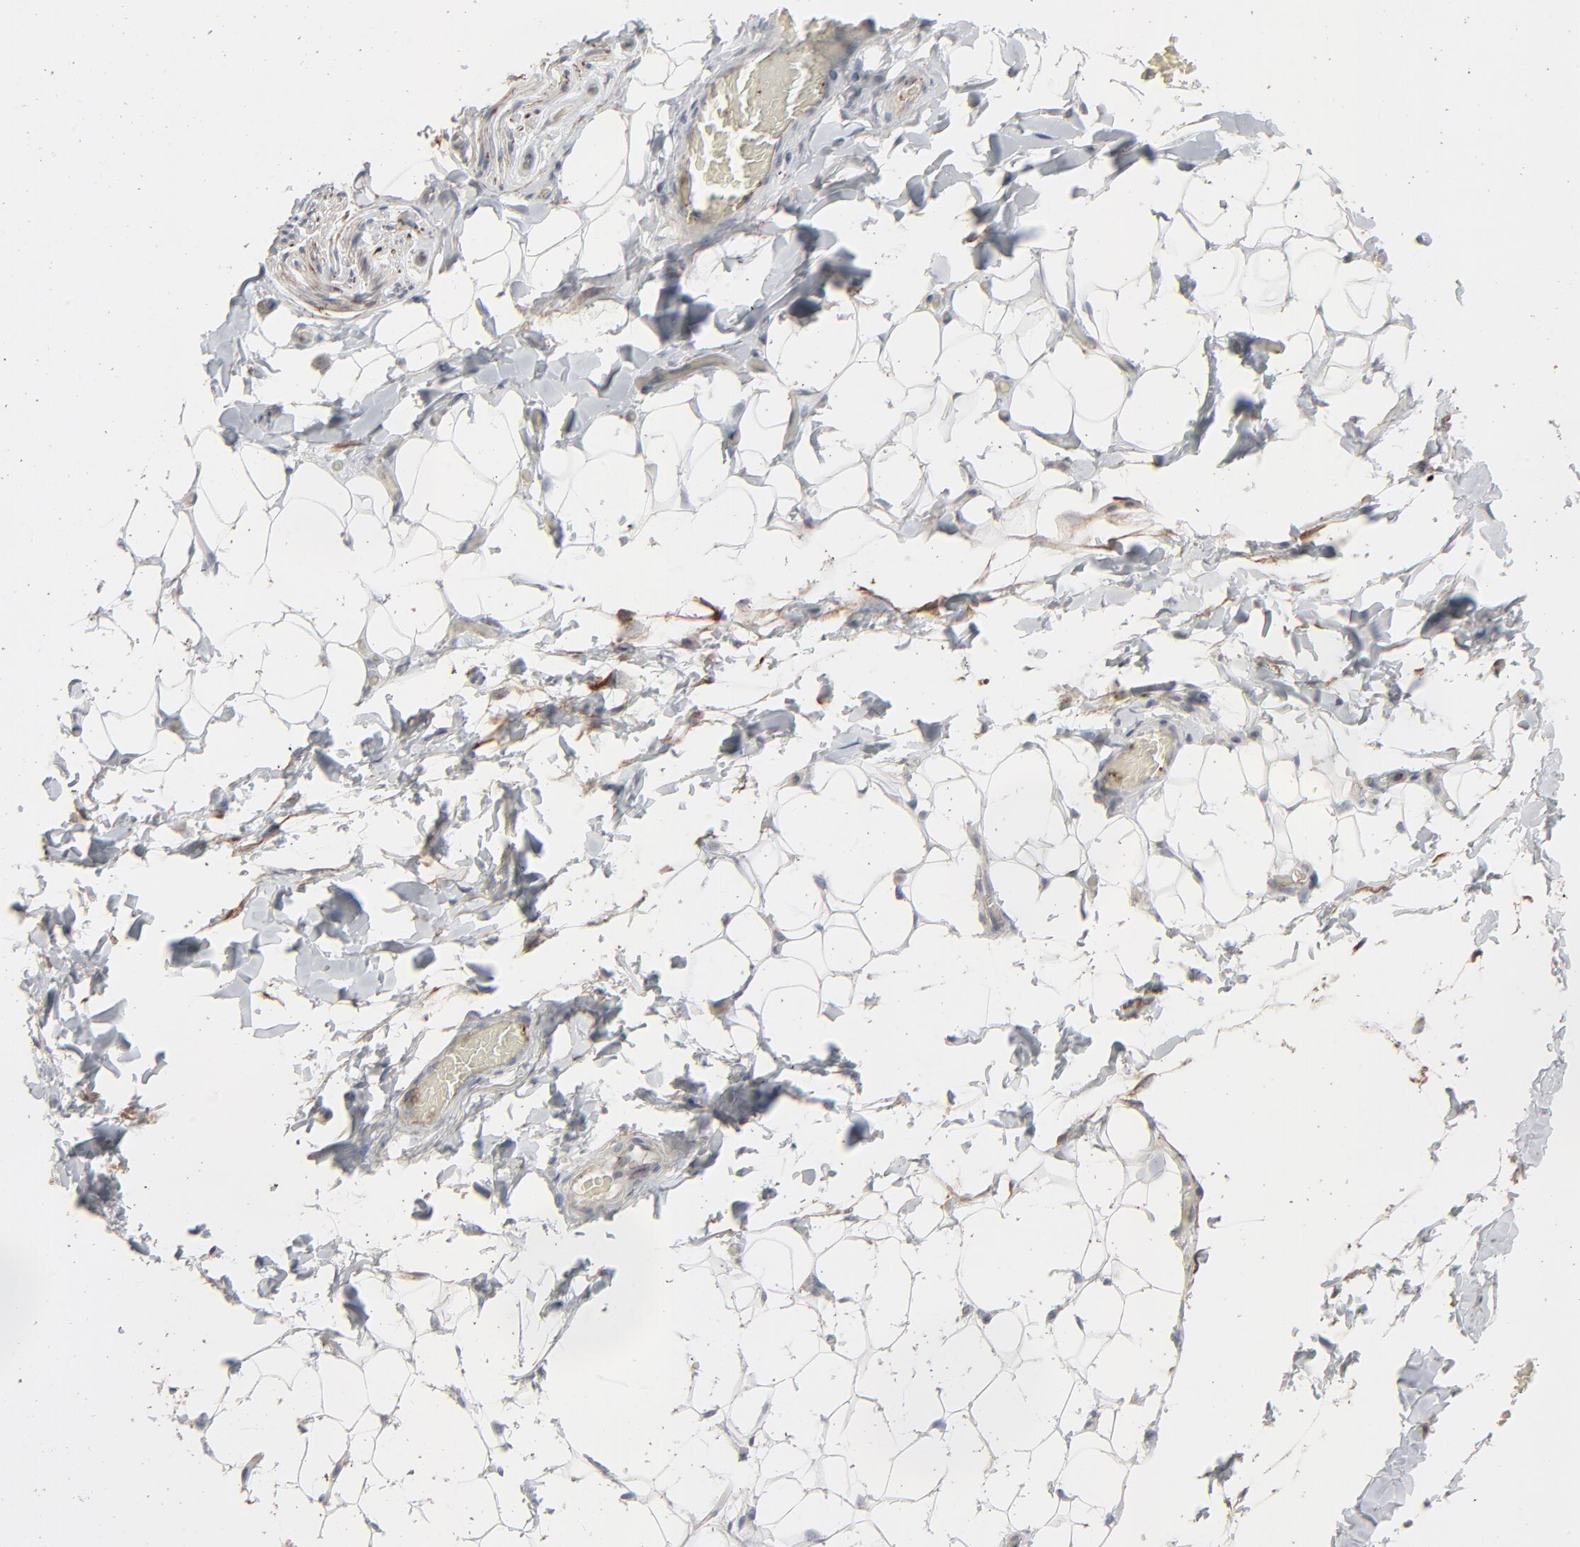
{"staining": {"intensity": "negative", "quantity": "none", "location": "none"}, "tissue": "adipose tissue", "cell_type": "Adipocytes", "image_type": "normal", "snomed": [{"axis": "morphology", "description": "Normal tissue, NOS"}, {"axis": "topography", "description": "Soft tissue"}], "caption": "Adipocytes show no significant staining in normal adipose tissue. (Brightfield microscopy of DAB immunohistochemistry (IHC) at high magnification).", "gene": "JAM3", "patient": {"sex": "male", "age": 26}}